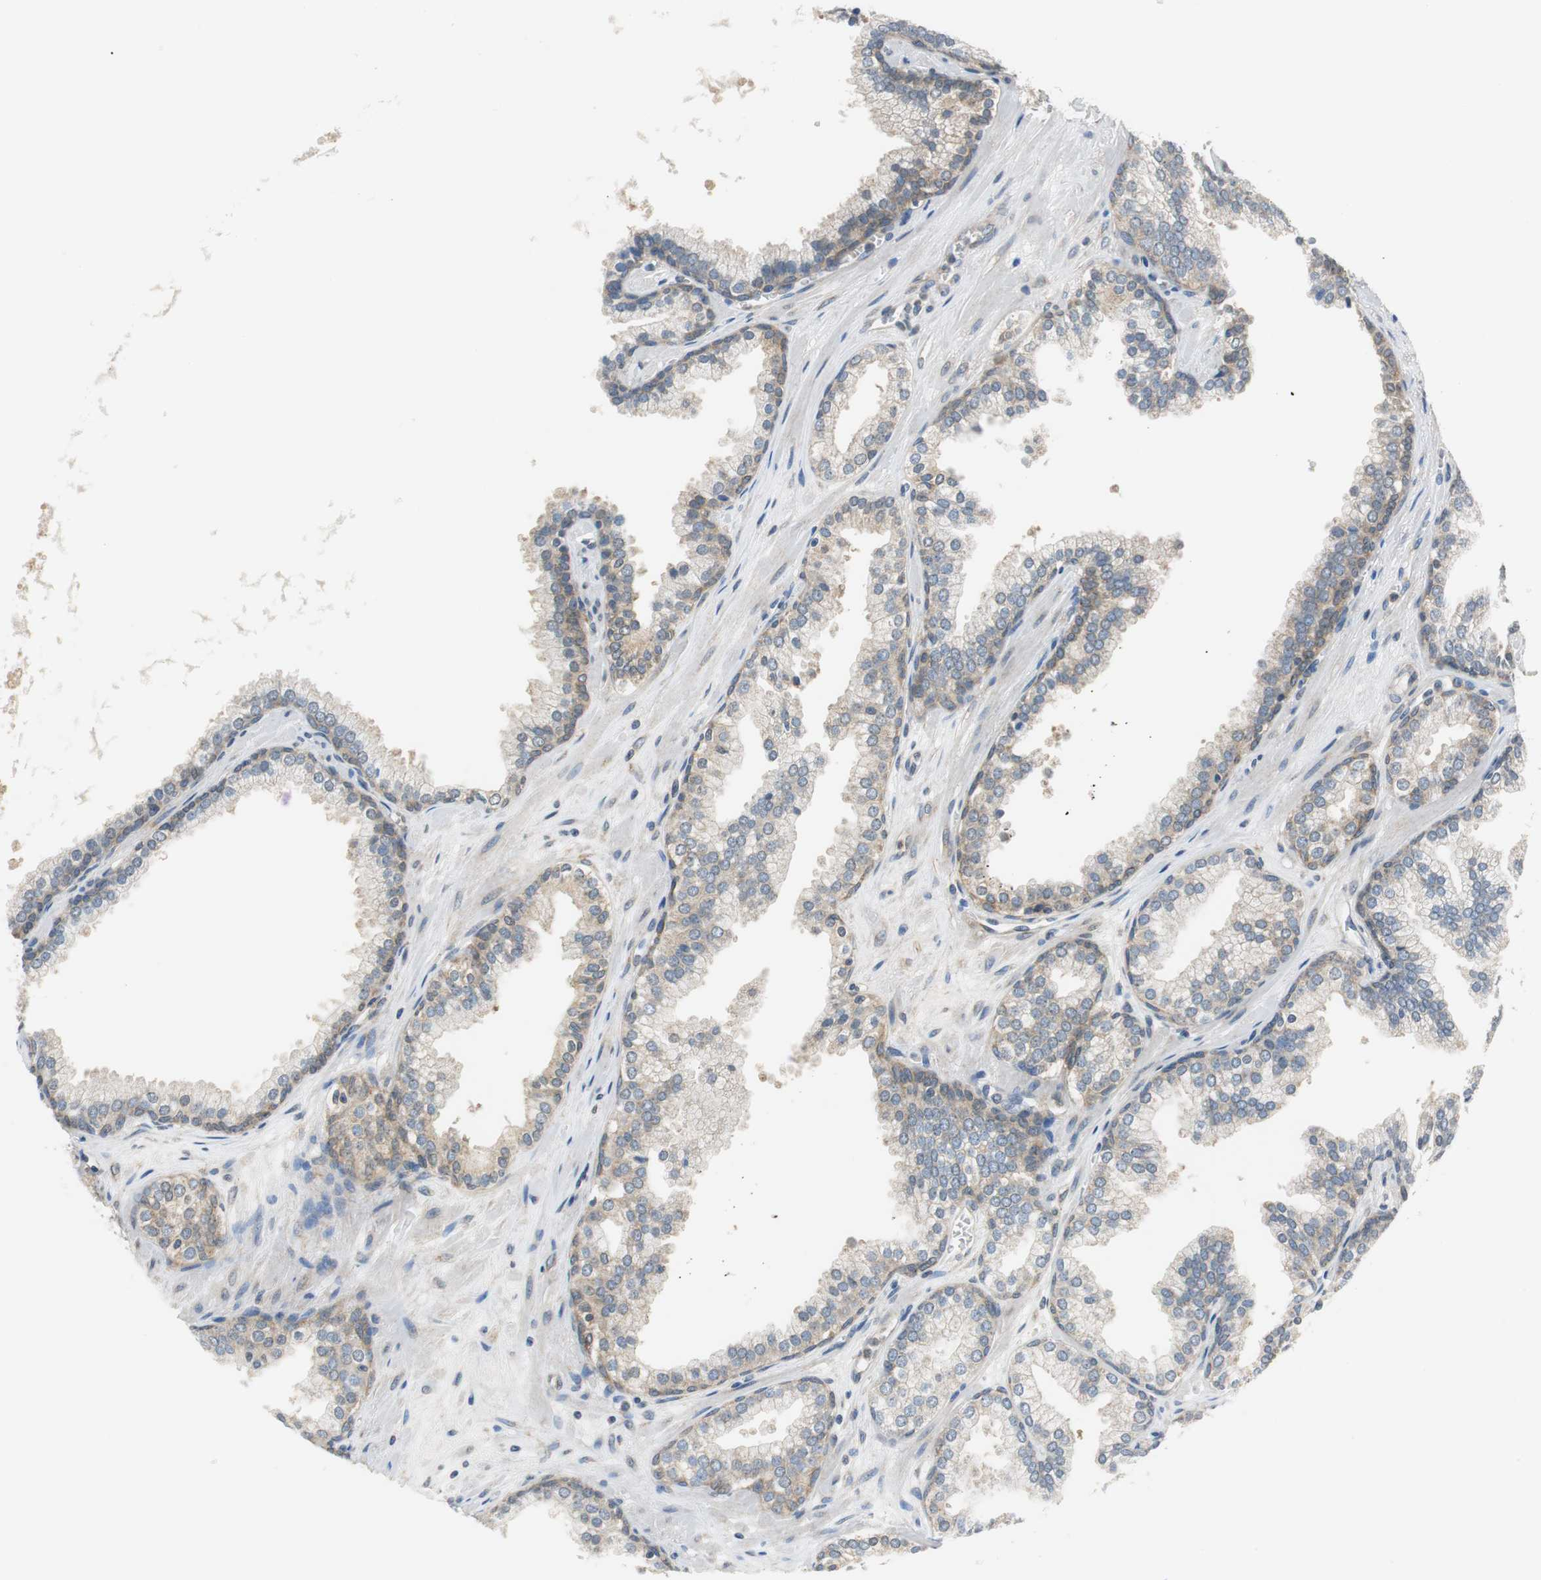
{"staining": {"intensity": "moderate", "quantity": ">75%", "location": "cytoplasmic/membranous"}, "tissue": "prostate cancer", "cell_type": "Tumor cells", "image_type": "cancer", "snomed": [{"axis": "morphology", "description": "Adenocarcinoma, Low grade"}, {"axis": "topography", "description": "Prostate"}], "caption": "Moderate cytoplasmic/membranous positivity is identified in about >75% of tumor cells in adenocarcinoma (low-grade) (prostate).", "gene": "CNOT3", "patient": {"sex": "male", "age": 57}}